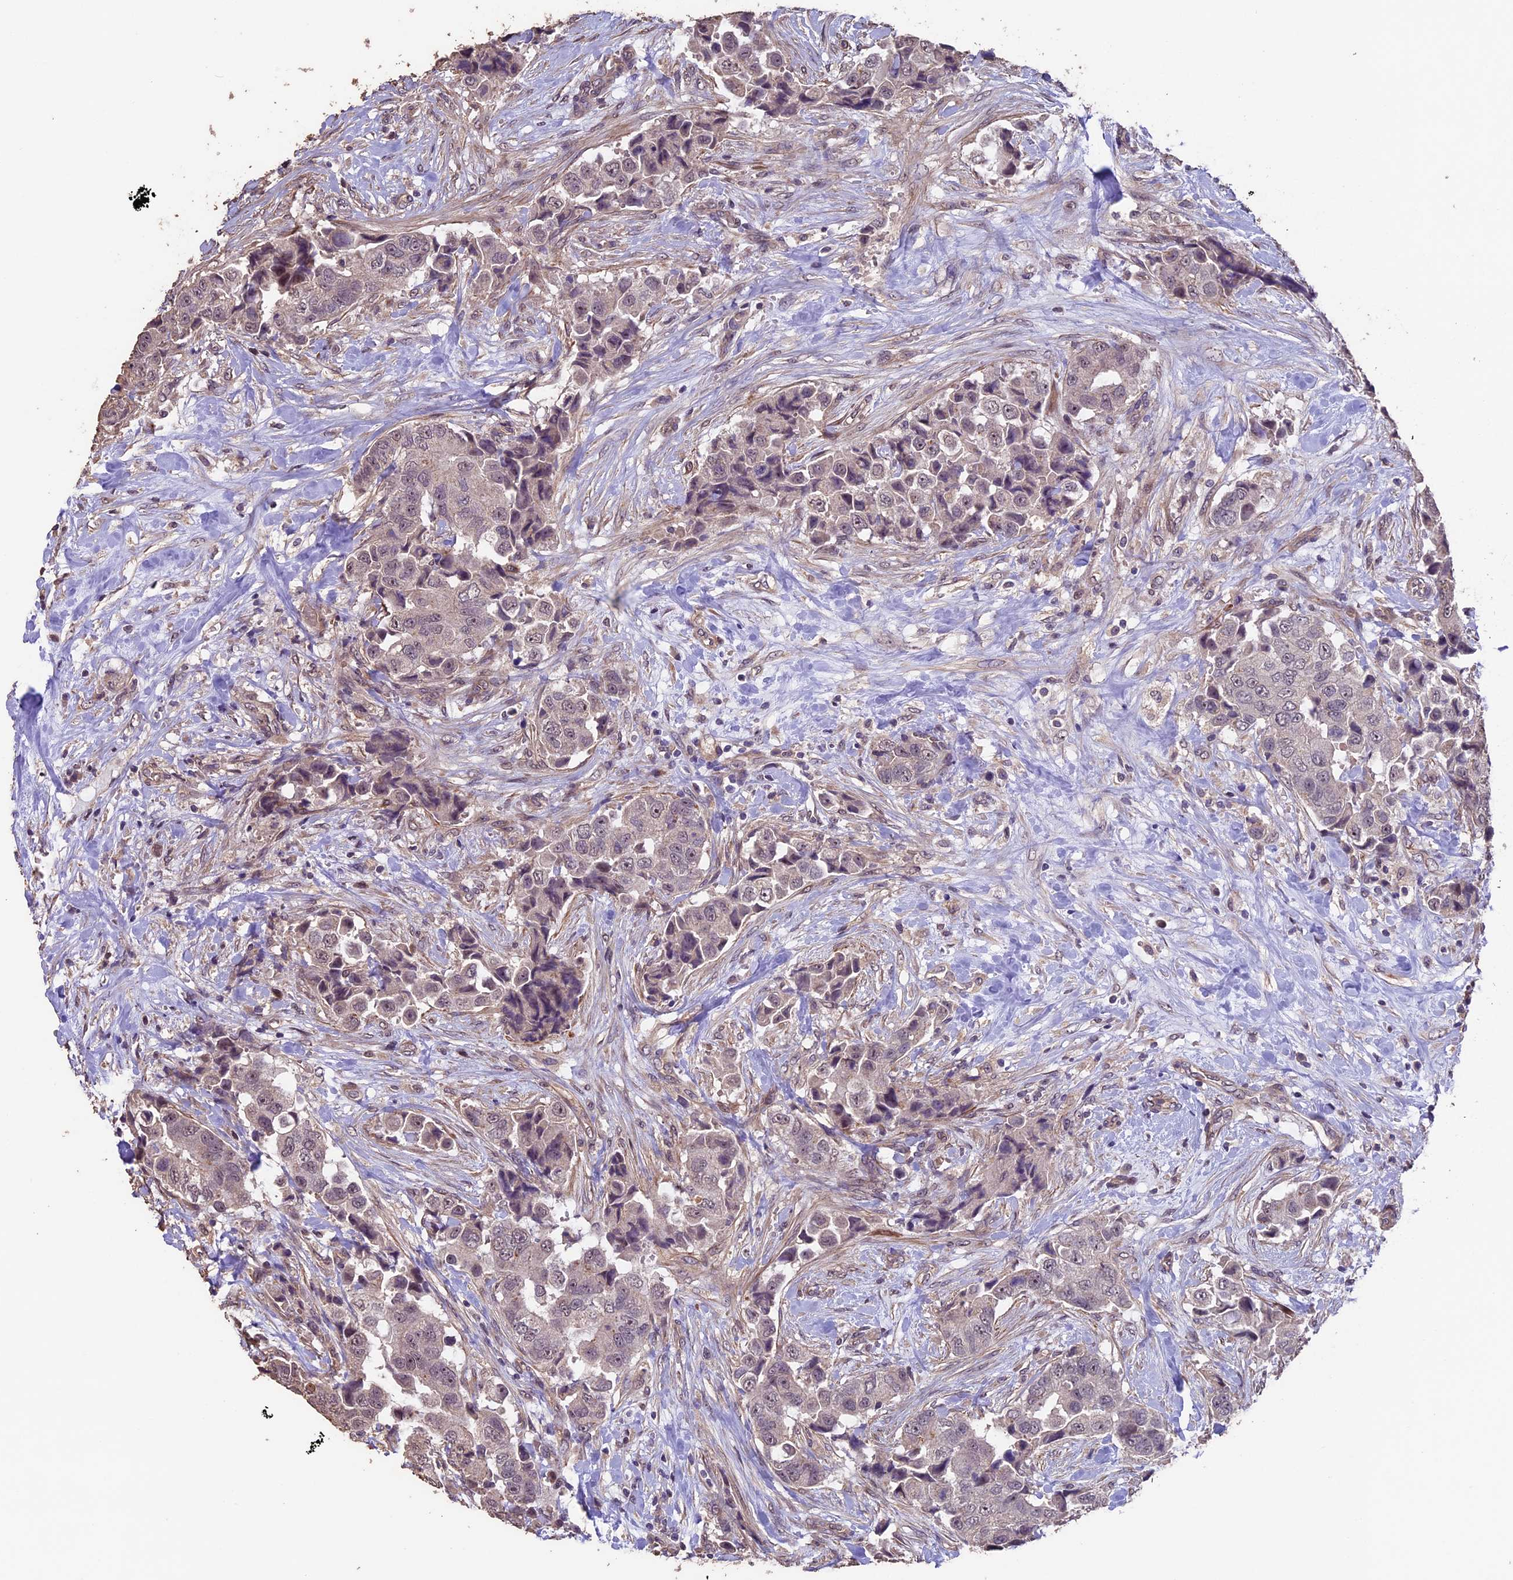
{"staining": {"intensity": "negative", "quantity": "none", "location": "none"}, "tissue": "breast cancer", "cell_type": "Tumor cells", "image_type": "cancer", "snomed": [{"axis": "morphology", "description": "Normal tissue, NOS"}, {"axis": "morphology", "description": "Duct carcinoma"}, {"axis": "topography", "description": "Breast"}], "caption": "Immunohistochemistry histopathology image of breast intraductal carcinoma stained for a protein (brown), which displays no positivity in tumor cells.", "gene": "GNB5", "patient": {"sex": "female", "age": 62}}